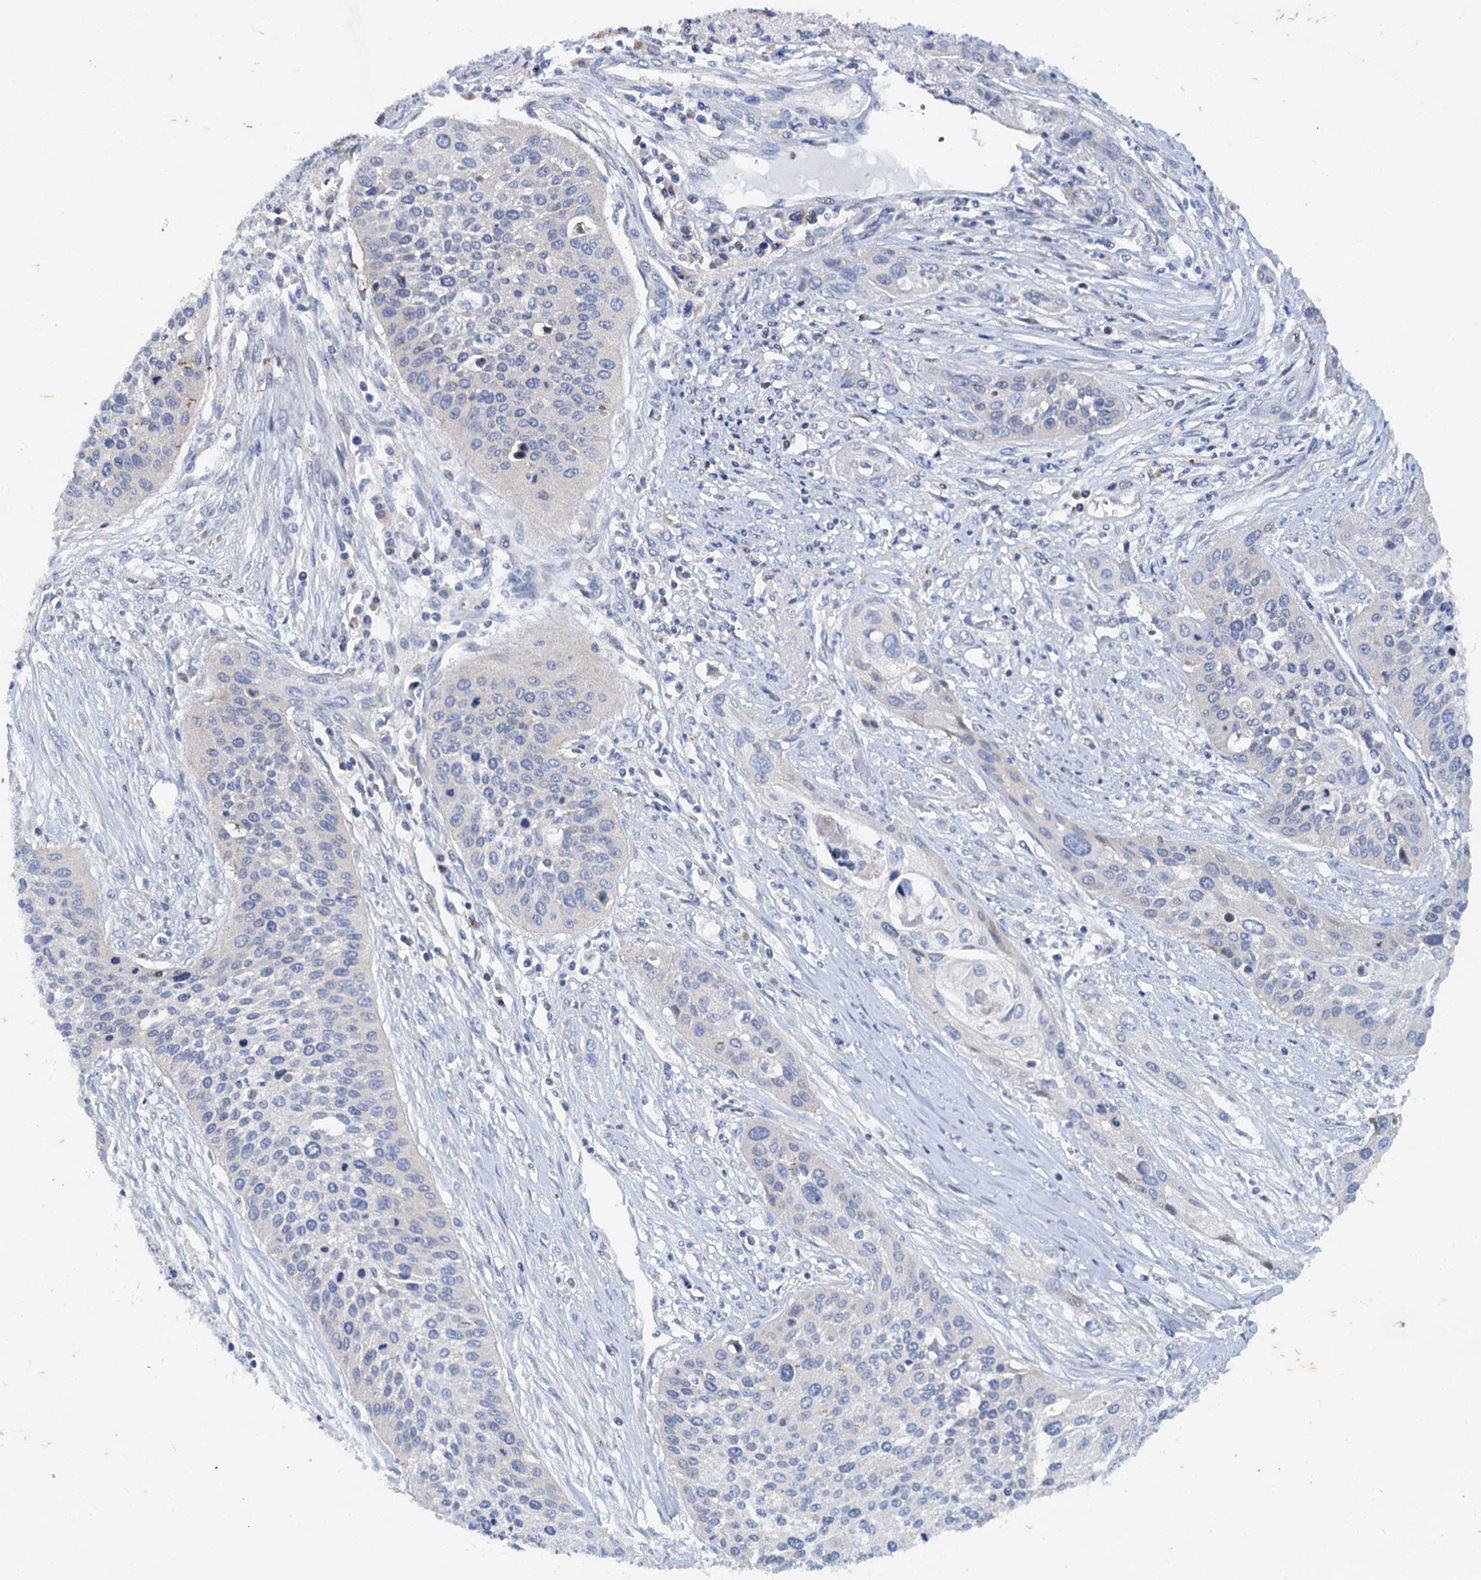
{"staining": {"intensity": "negative", "quantity": "none", "location": "none"}, "tissue": "cervical cancer", "cell_type": "Tumor cells", "image_type": "cancer", "snomed": [{"axis": "morphology", "description": "Squamous cell carcinoma, NOS"}, {"axis": "topography", "description": "Cervix"}], "caption": "This is an IHC micrograph of squamous cell carcinoma (cervical). There is no staining in tumor cells.", "gene": "NBEA", "patient": {"sex": "female", "age": 34}}